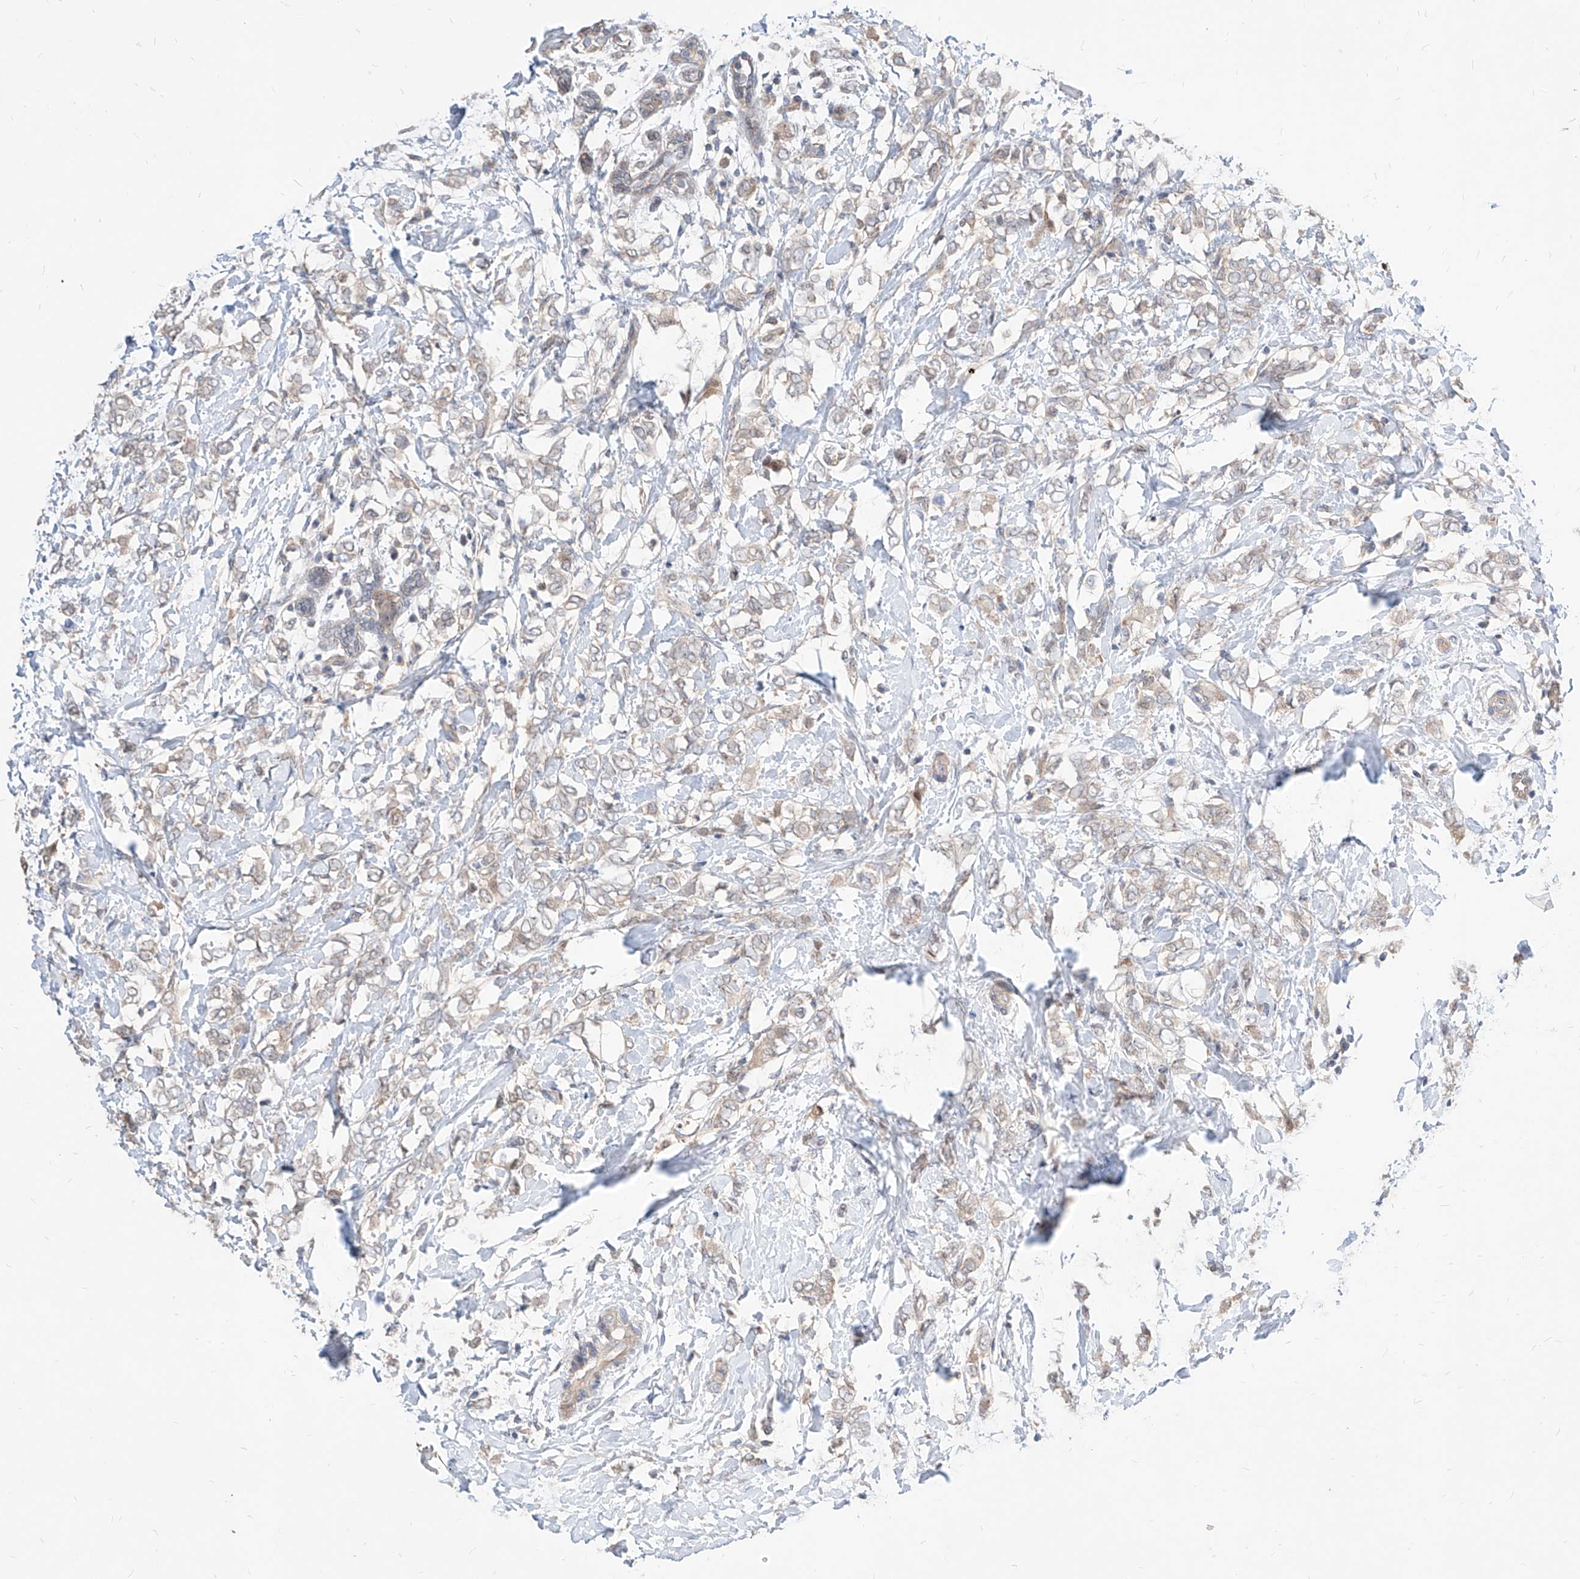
{"staining": {"intensity": "weak", "quantity": "<25%", "location": "cytoplasmic/membranous"}, "tissue": "breast cancer", "cell_type": "Tumor cells", "image_type": "cancer", "snomed": [{"axis": "morphology", "description": "Normal tissue, NOS"}, {"axis": "morphology", "description": "Lobular carcinoma"}, {"axis": "topography", "description": "Breast"}], "caption": "Protein analysis of breast cancer displays no significant positivity in tumor cells. (DAB (3,3'-diaminobenzidine) immunohistochemistry, high magnification).", "gene": "TSNAX", "patient": {"sex": "female", "age": 47}}